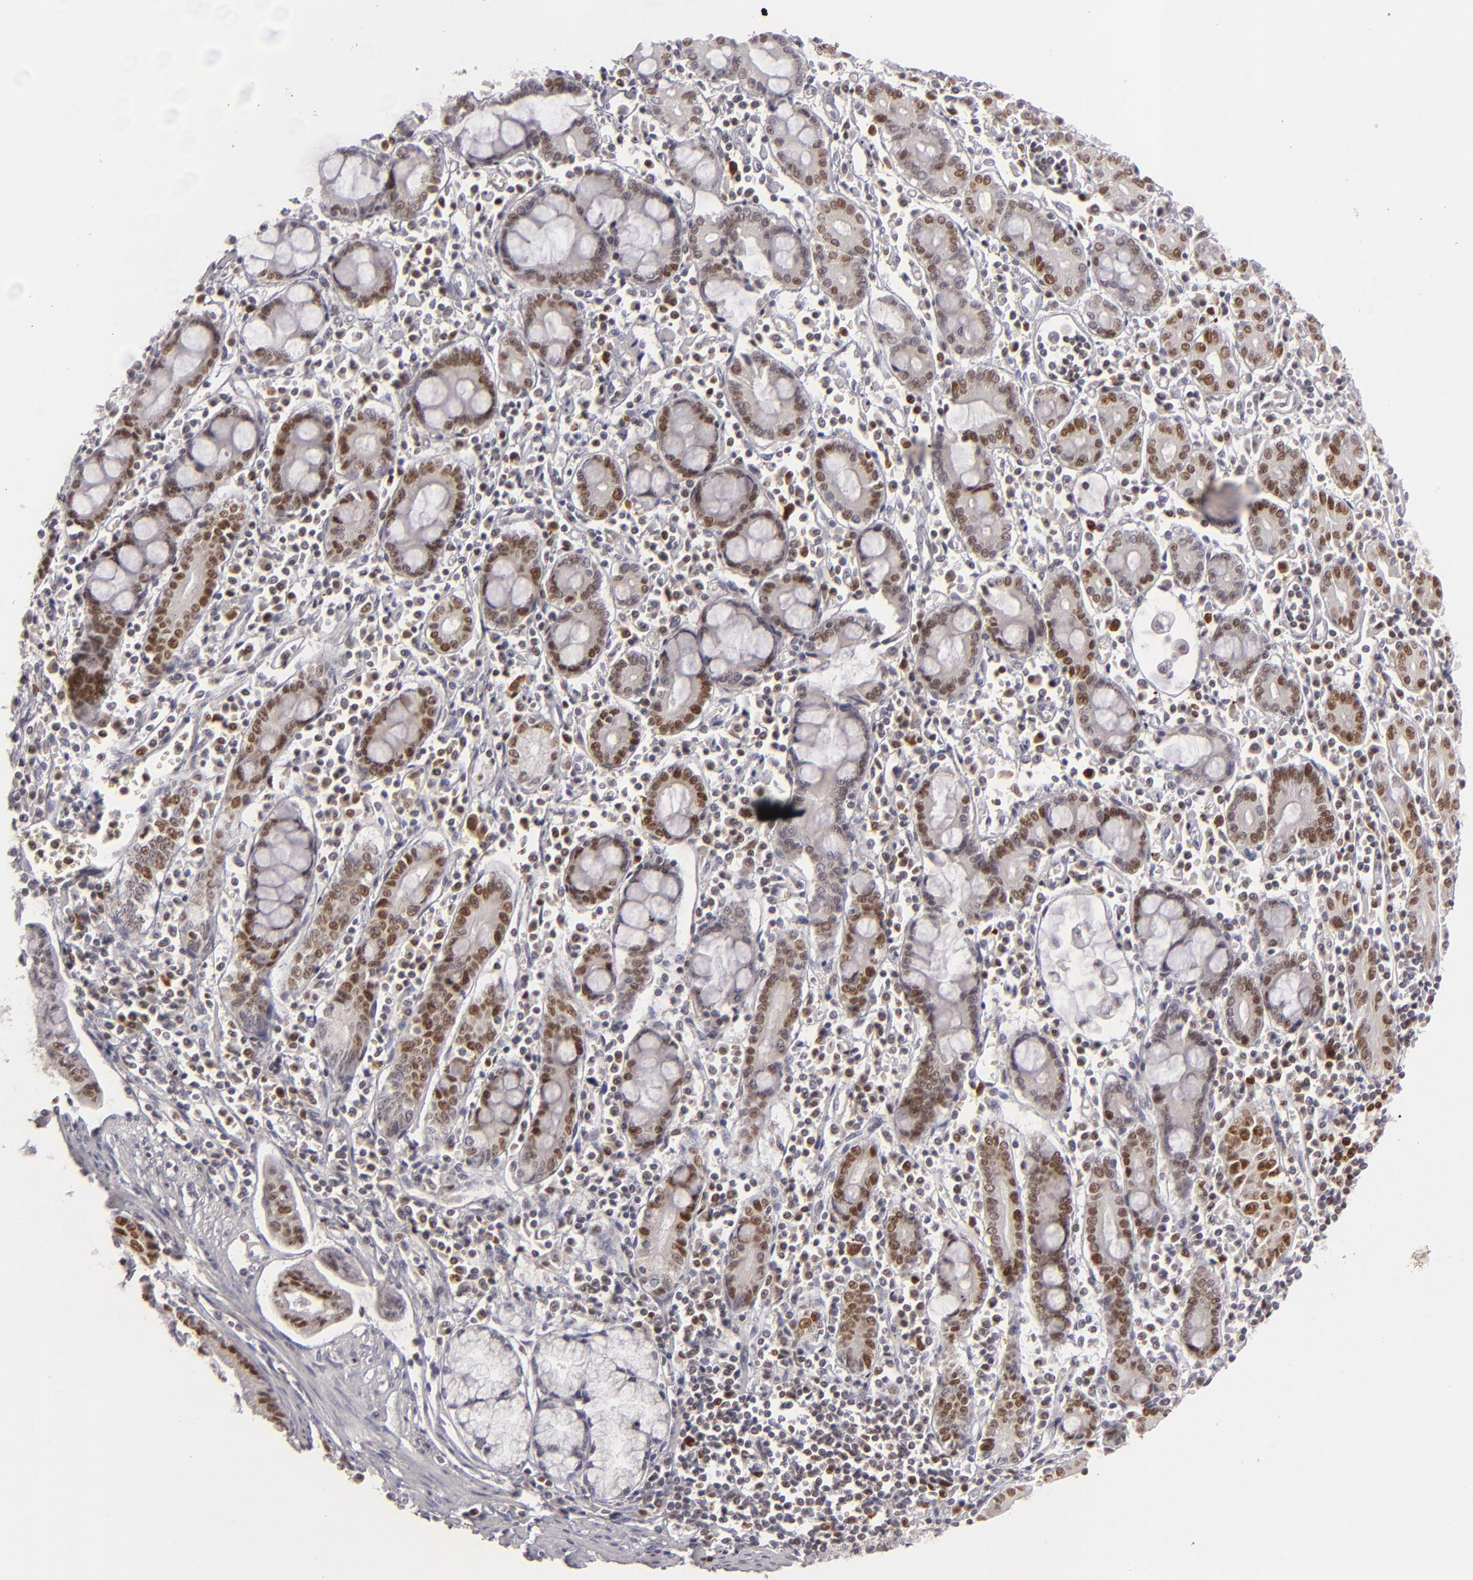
{"staining": {"intensity": "strong", "quantity": ">75%", "location": "nuclear"}, "tissue": "pancreatic cancer", "cell_type": "Tumor cells", "image_type": "cancer", "snomed": [{"axis": "morphology", "description": "Adenocarcinoma, NOS"}, {"axis": "topography", "description": "Pancreas"}], "caption": "Pancreatic cancer (adenocarcinoma) stained for a protein (brown) displays strong nuclear positive positivity in approximately >75% of tumor cells.", "gene": "FEN1", "patient": {"sex": "male", "age": 59}}